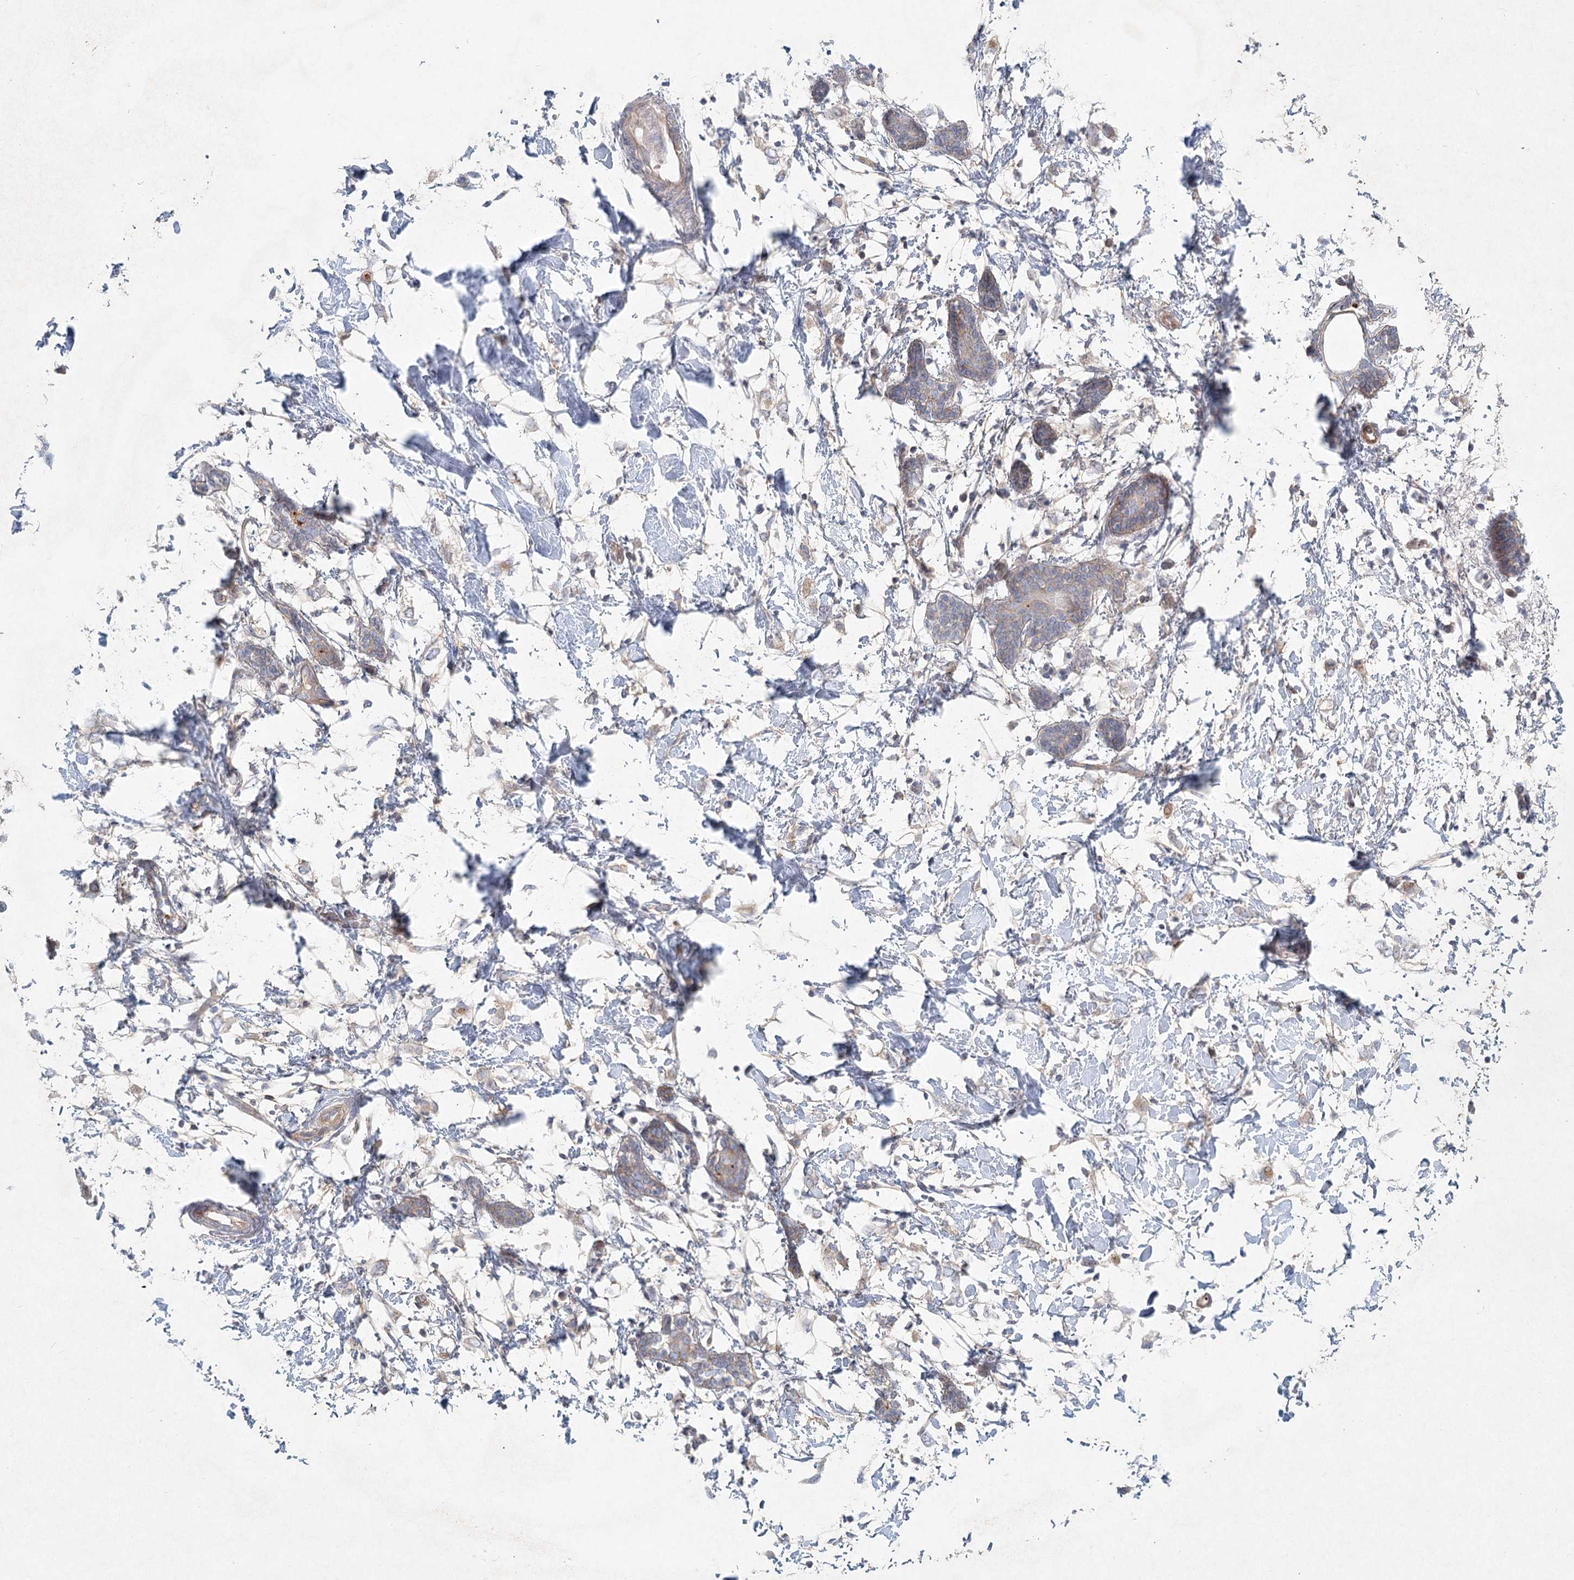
{"staining": {"intensity": "weak", "quantity": "<25%", "location": "cytoplasmic/membranous"}, "tissue": "breast cancer", "cell_type": "Tumor cells", "image_type": "cancer", "snomed": [{"axis": "morphology", "description": "Normal tissue, NOS"}, {"axis": "morphology", "description": "Lobular carcinoma"}, {"axis": "topography", "description": "Breast"}], "caption": "IHC photomicrograph of human breast cancer stained for a protein (brown), which reveals no expression in tumor cells.", "gene": "DNMBP", "patient": {"sex": "female", "age": 47}}